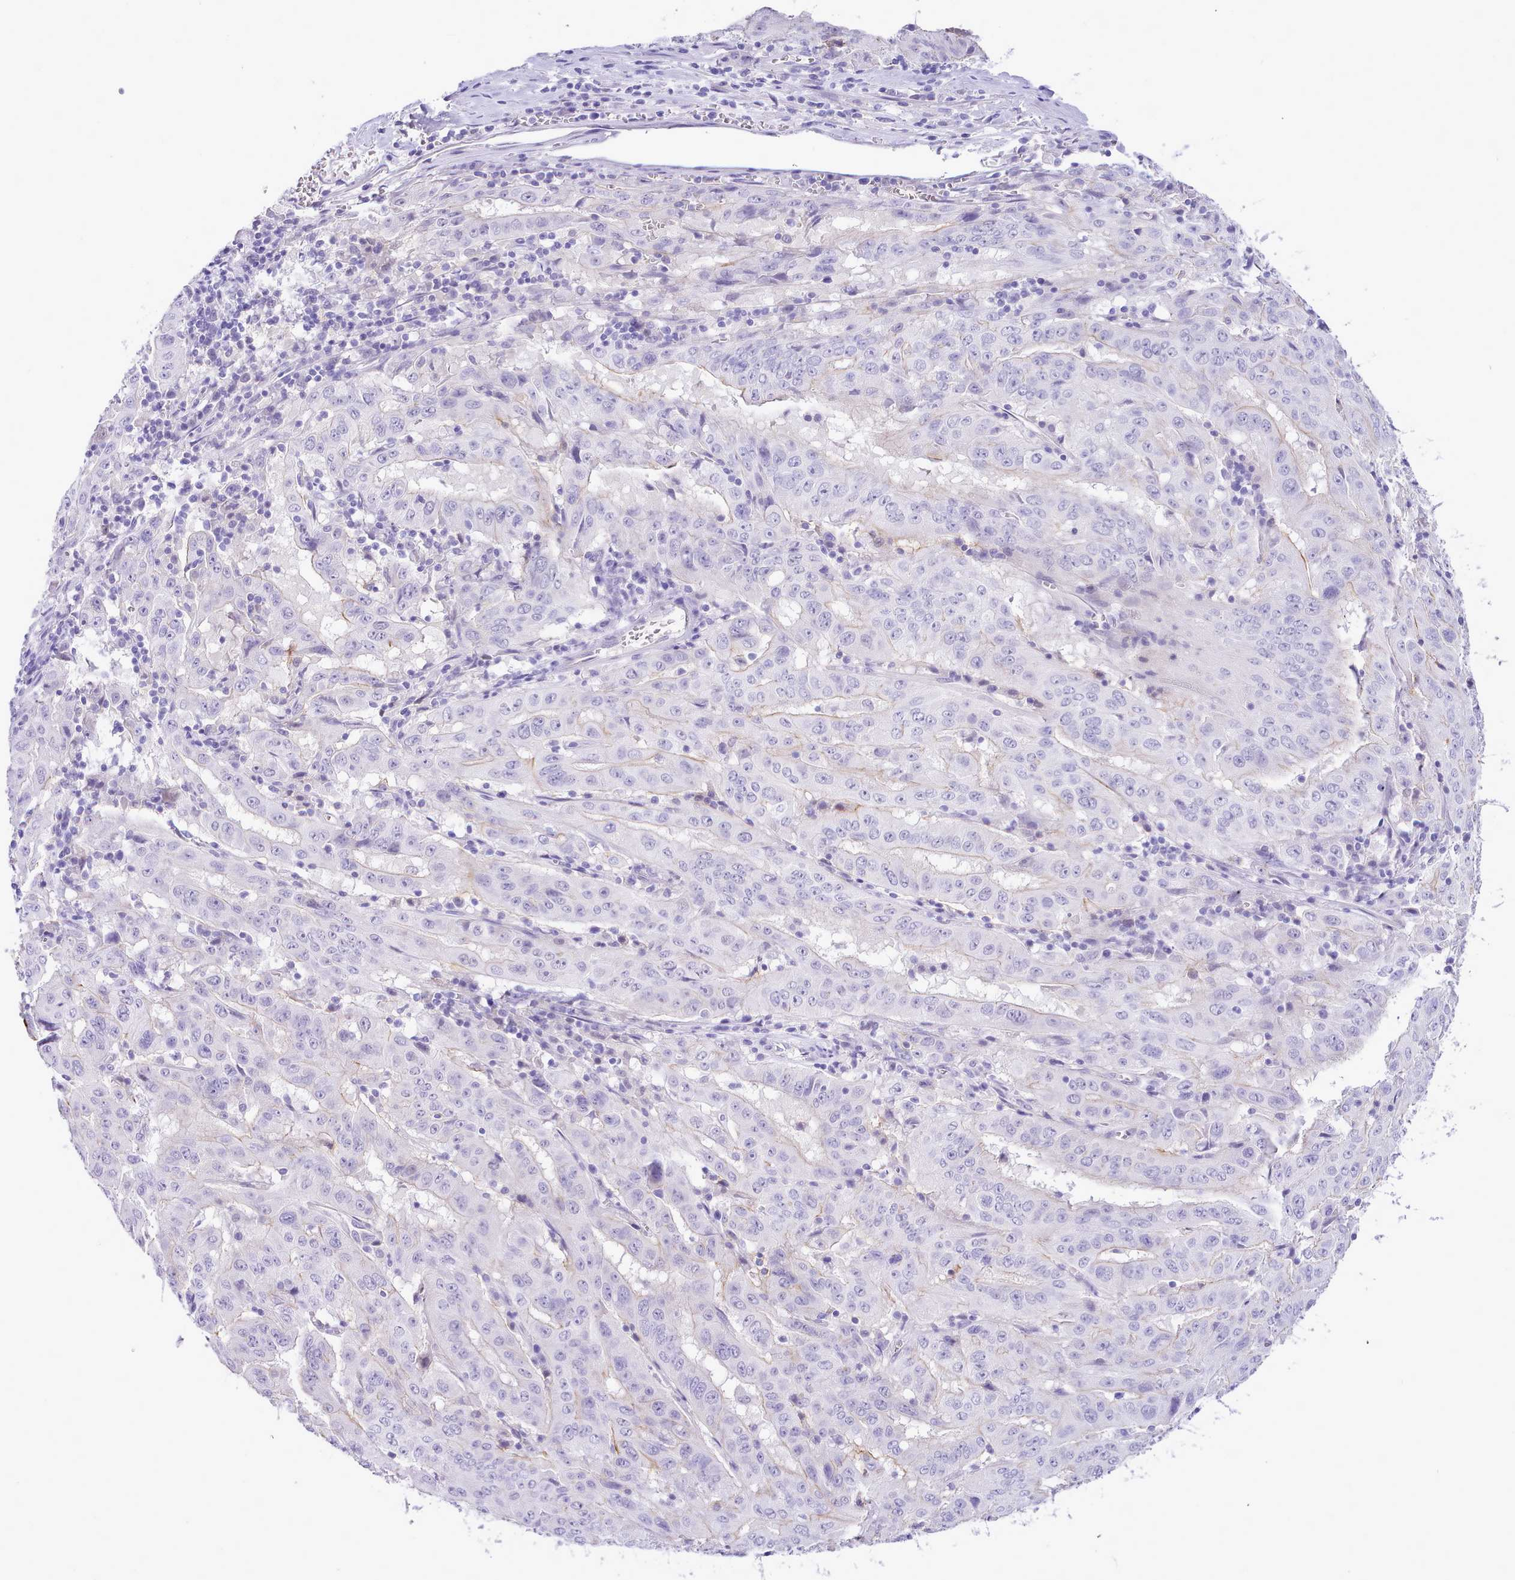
{"staining": {"intensity": "negative", "quantity": "none", "location": "none"}, "tissue": "pancreatic cancer", "cell_type": "Tumor cells", "image_type": "cancer", "snomed": [{"axis": "morphology", "description": "Adenocarcinoma, NOS"}, {"axis": "topography", "description": "Pancreas"}], "caption": "This is an immunohistochemistry photomicrograph of human pancreatic adenocarcinoma. There is no expression in tumor cells.", "gene": "LRRC37A", "patient": {"sex": "male", "age": 63}}